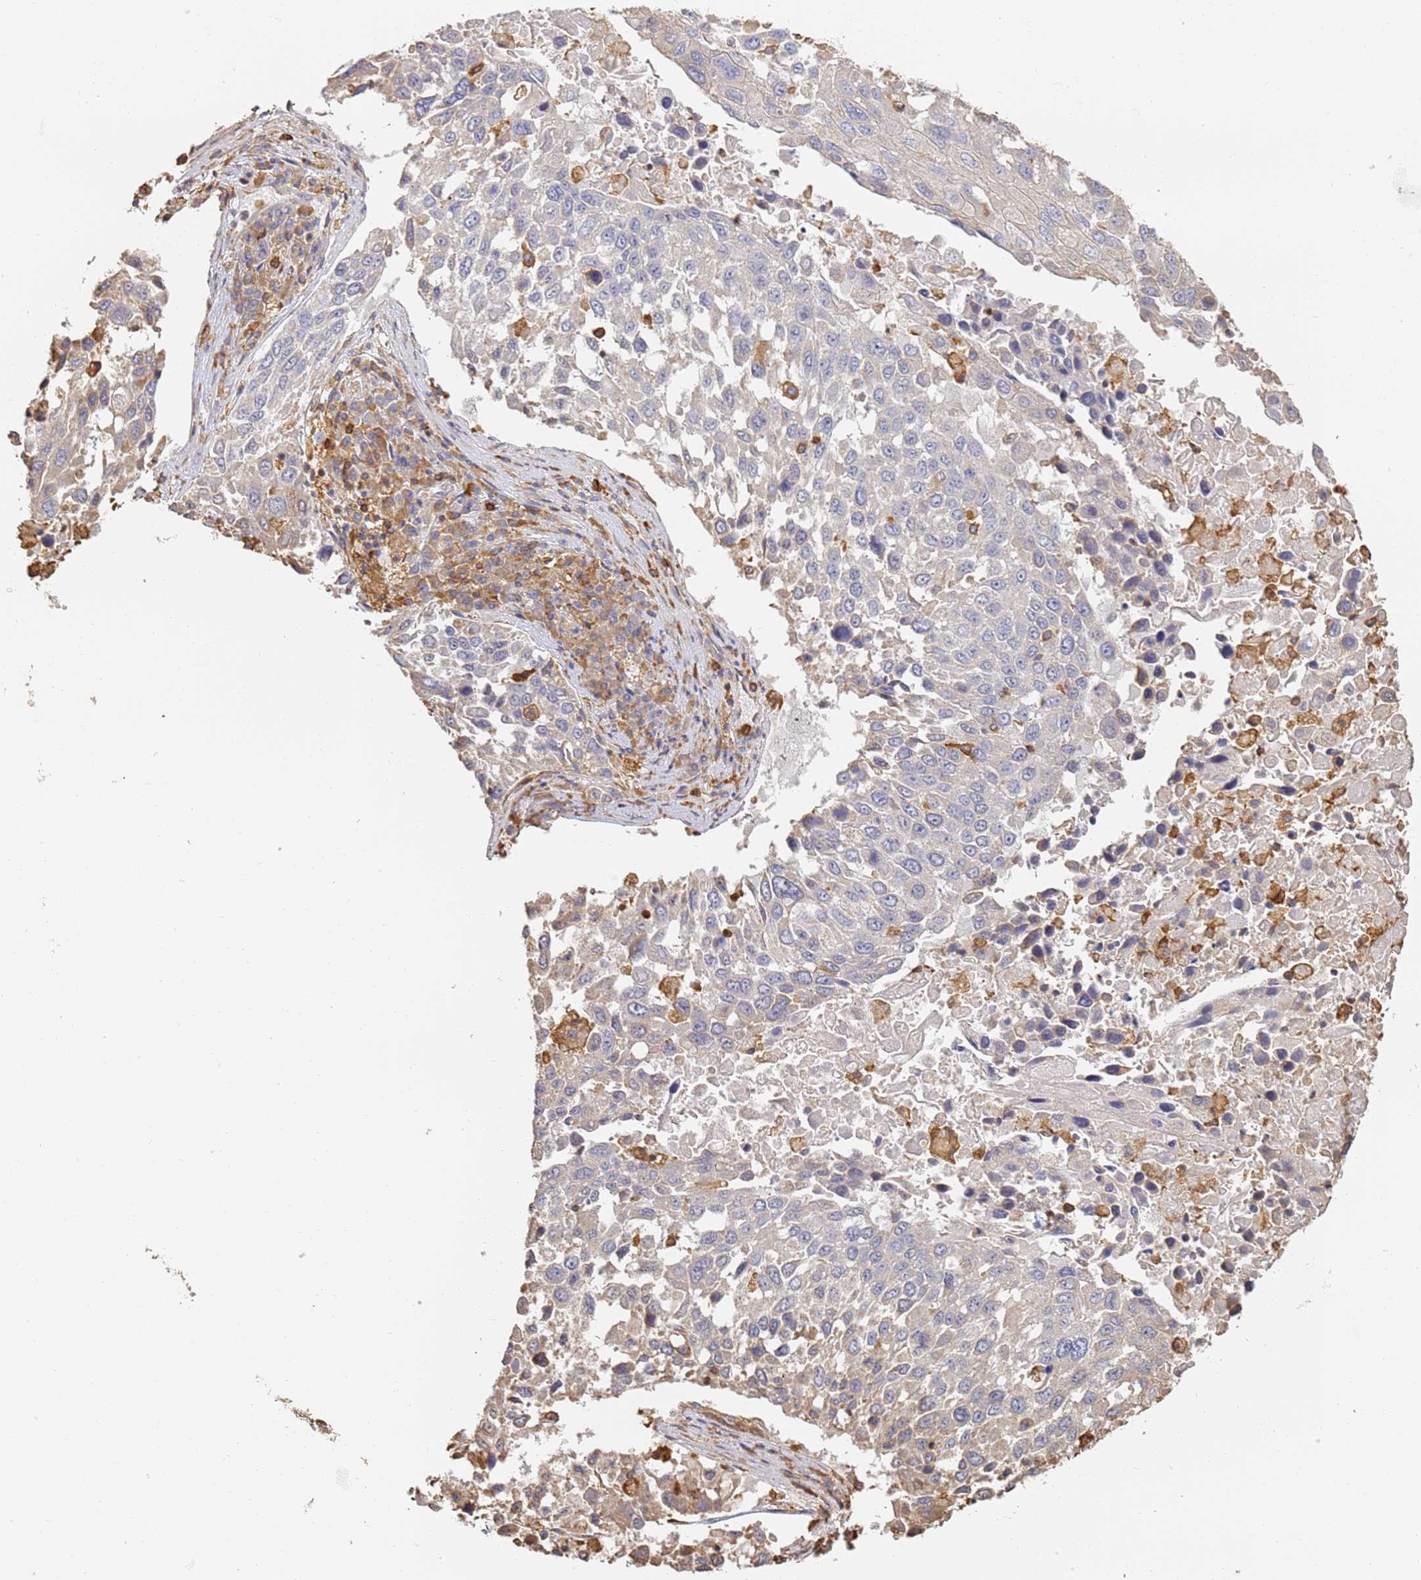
{"staining": {"intensity": "negative", "quantity": "none", "location": "none"}, "tissue": "lung cancer", "cell_type": "Tumor cells", "image_type": "cancer", "snomed": [{"axis": "morphology", "description": "Squamous cell carcinoma, NOS"}, {"axis": "topography", "description": "Lung"}], "caption": "Image shows no protein expression in tumor cells of lung squamous cell carcinoma tissue. (DAB IHC visualized using brightfield microscopy, high magnification).", "gene": "BIN2", "patient": {"sex": "male", "age": 65}}